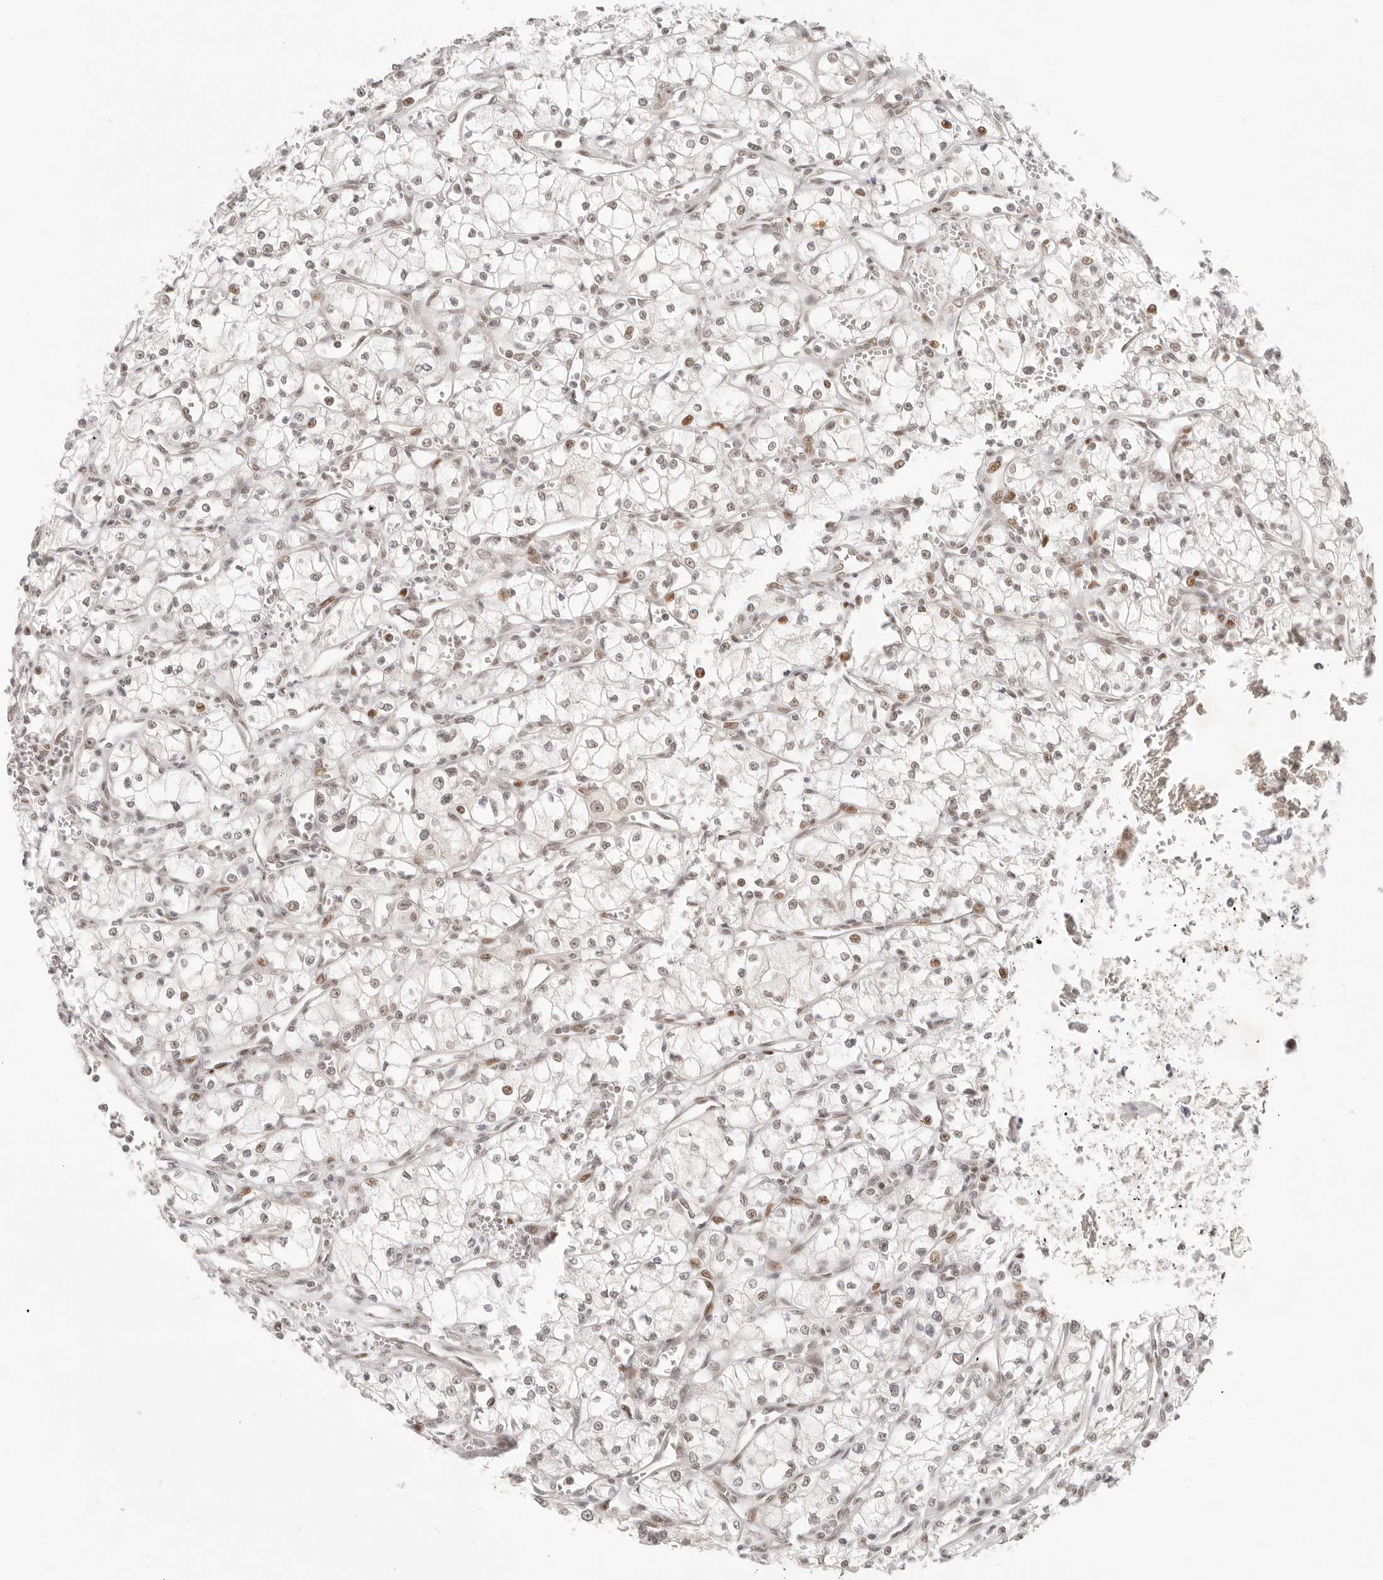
{"staining": {"intensity": "weak", "quantity": ">75%", "location": "nuclear"}, "tissue": "renal cancer", "cell_type": "Tumor cells", "image_type": "cancer", "snomed": [{"axis": "morphology", "description": "Adenocarcinoma, NOS"}, {"axis": "topography", "description": "Kidney"}], "caption": "Renal adenocarcinoma stained with a brown dye demonstrates weak nuclear positive expression in approximately >75% of tumor cells.", "gene": "HOXC5", "patient": {"sex": "male", "age": 59}}